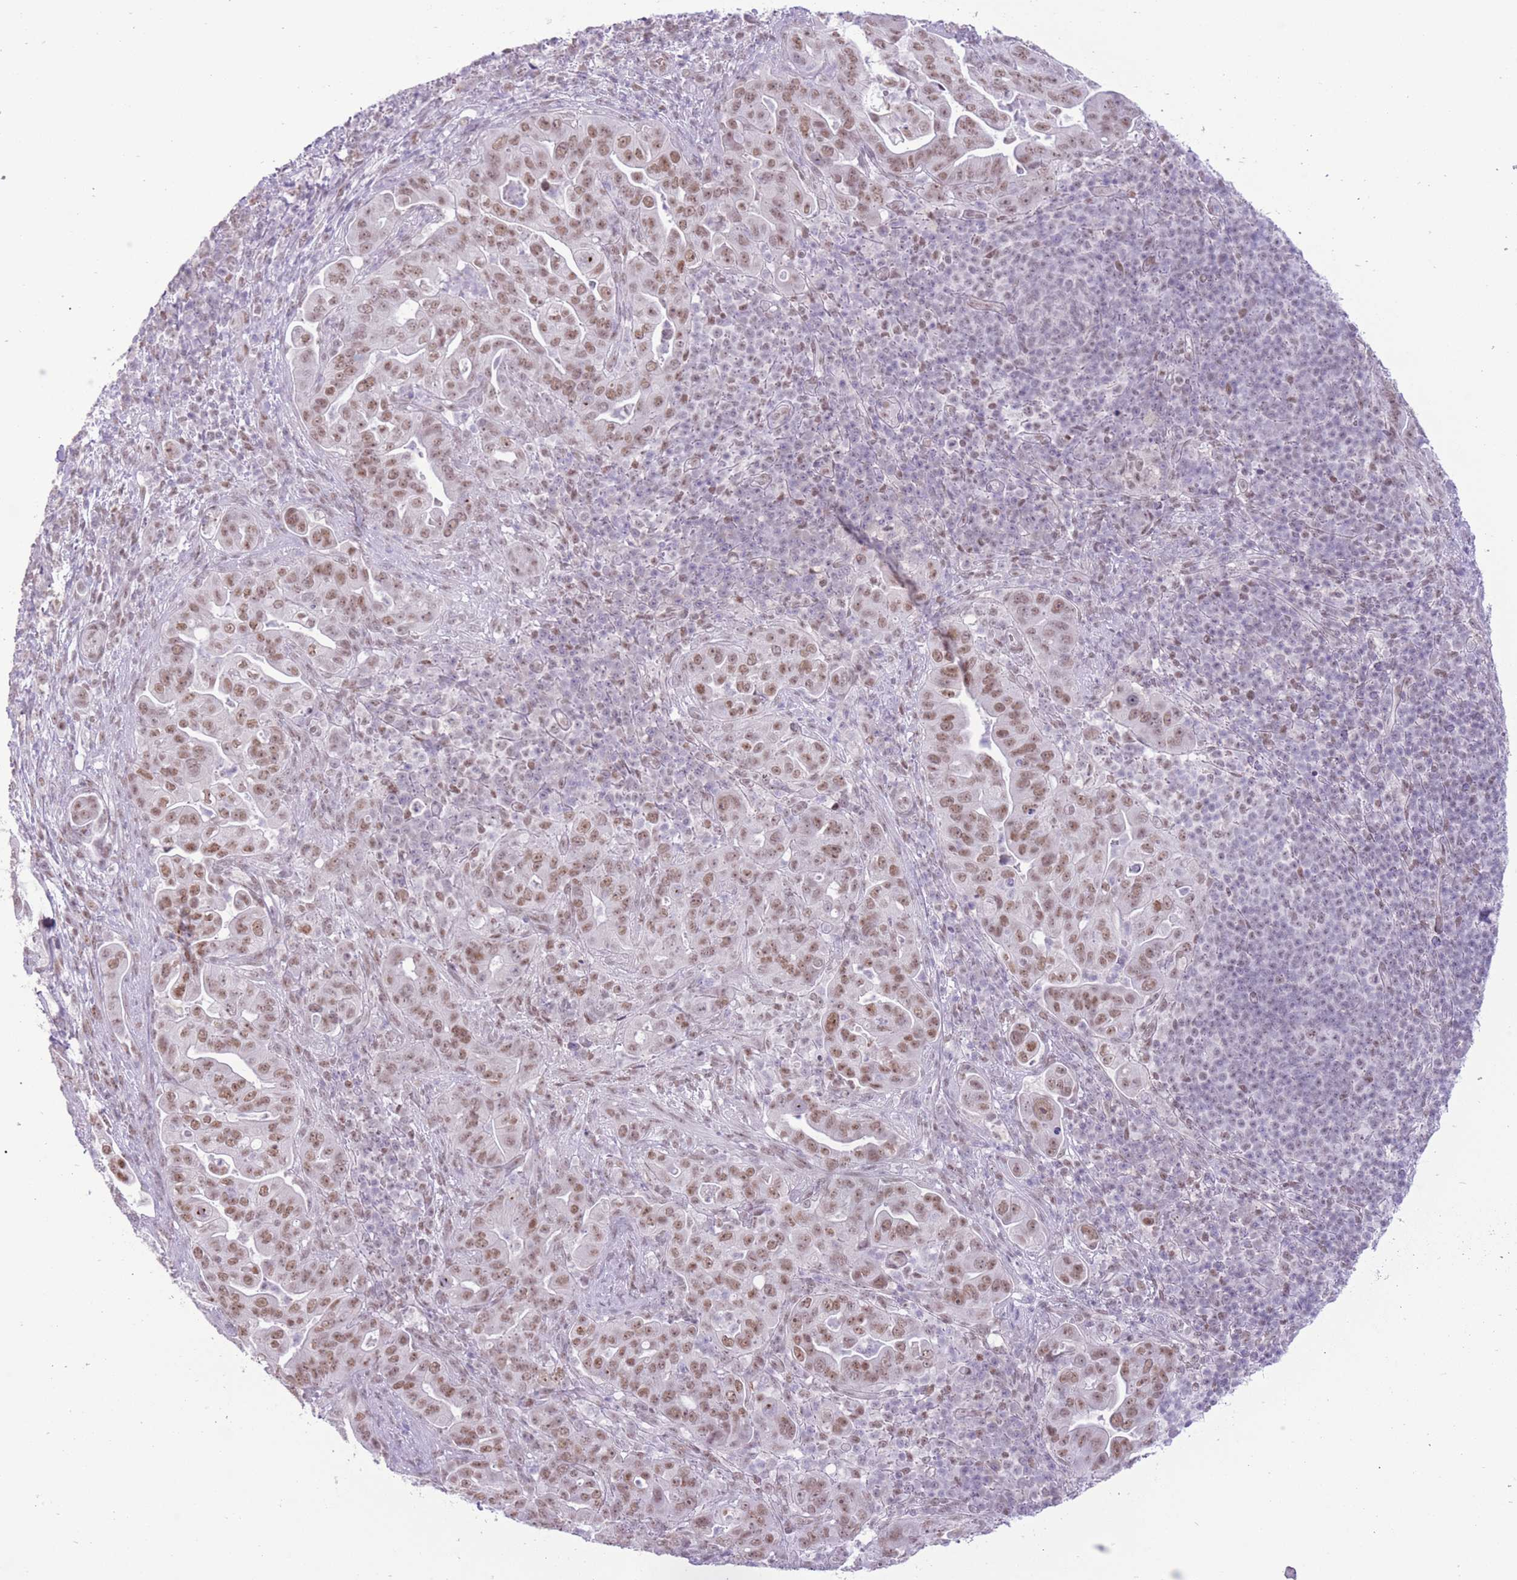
{"staining": {"intensity": "moderate", "quantity": ">75%", "location": "nuclear"}, "tissue": "pancreatic cancer", "cell_type": "Tumor cells", "image_type": "cancer", "snomed": [{"axis": "morphology", "description": "Adenocarcinoma, NOS"}, {"axis": "topography", "description": "Pancreas"}], "caption": "The immunohistochemical stain shows moderate nuclear staining in tumor cells of pancreatic cancer (adenocarcinoma) tissue.", "gene": "ZBED5", "patient": {"sex": "female", "age": 63}}